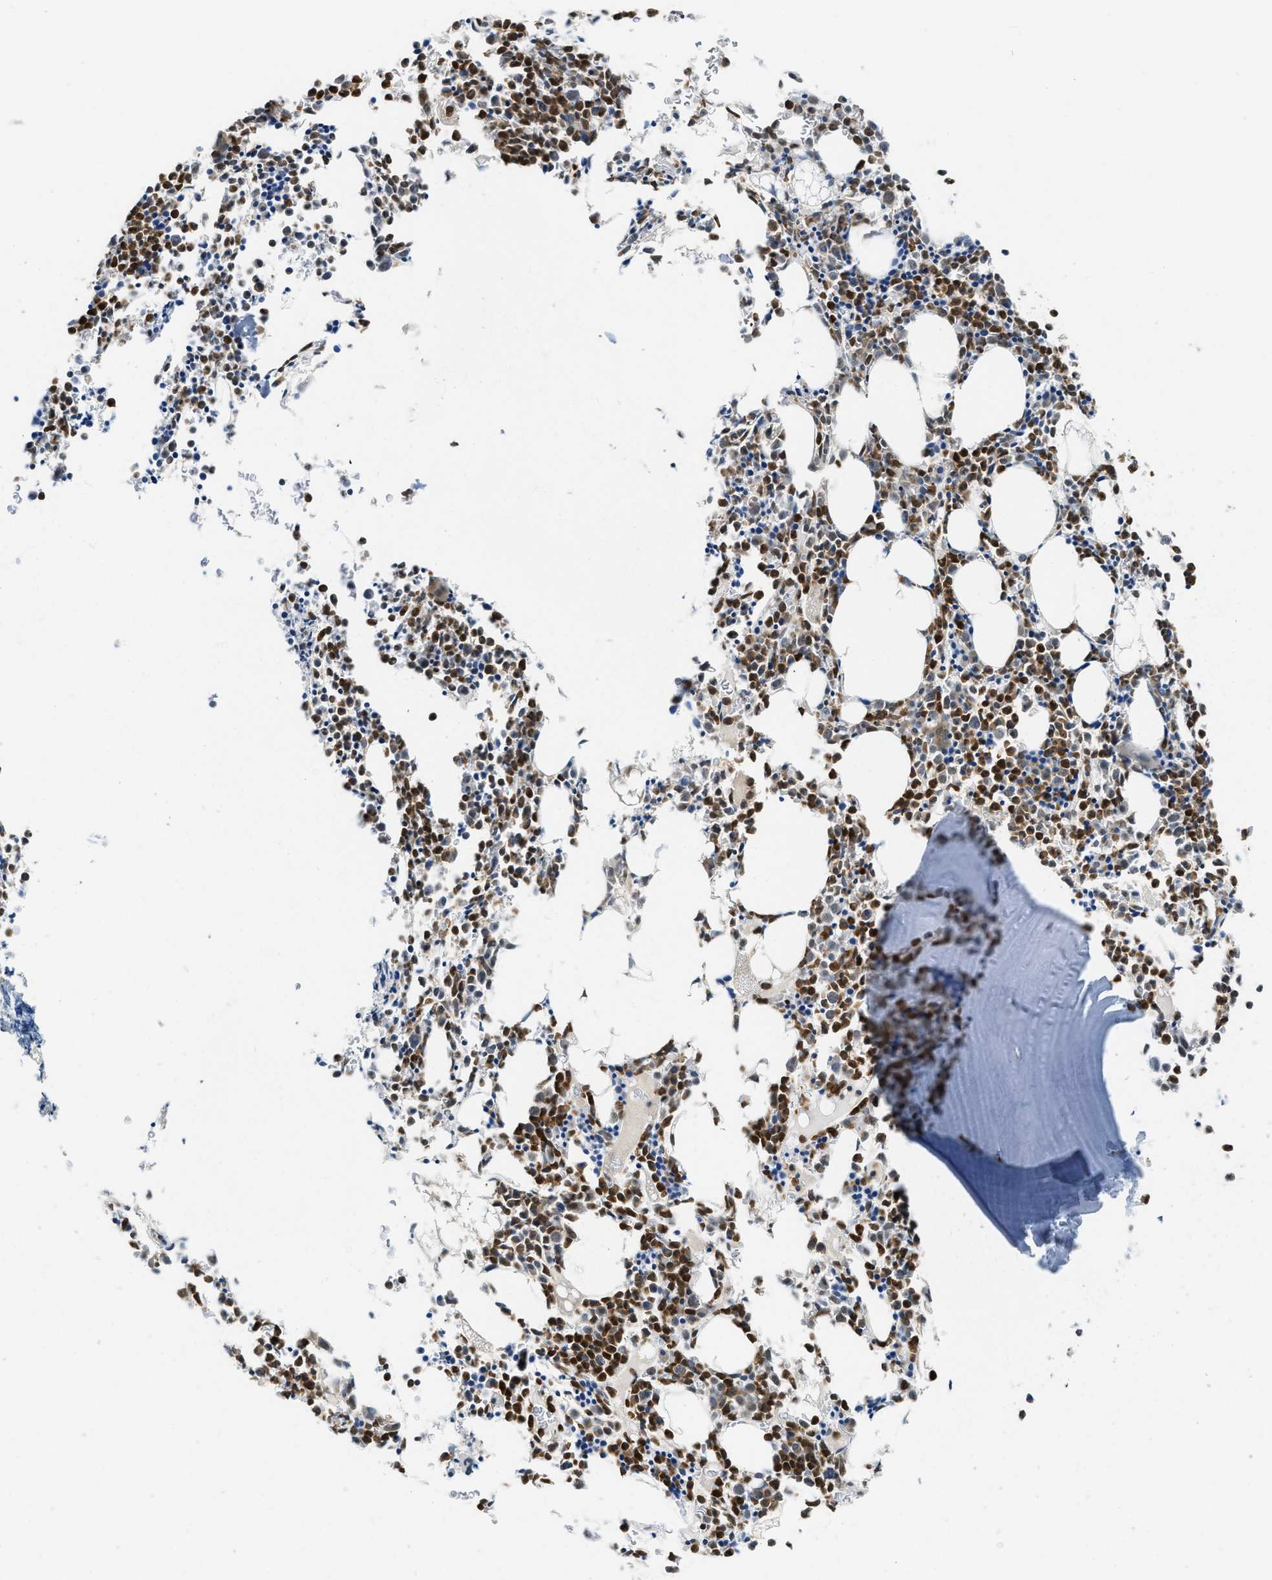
{"staining": {"intensity": "strong", "quantity": ">75%", "location": "nuclear"}, "tissue": "bone marrow", "cell_type": "Hematopoietic cells", "image_type": "normal", "snomed": [{"axis": "morphology", "description": "Normal tissue, NOS"}, {"axis": "morphology", "description": "Inflammation, NOS"}, {"axis": "topography", "description": "Bone marrow"}], "caption": "Strong nuclear expression for a protein is present in about >75% of hematopoietic cells of benign bone marrow using IHC.", "gene": "E2F1", "patient": {"sex": "female", "age": 40}}